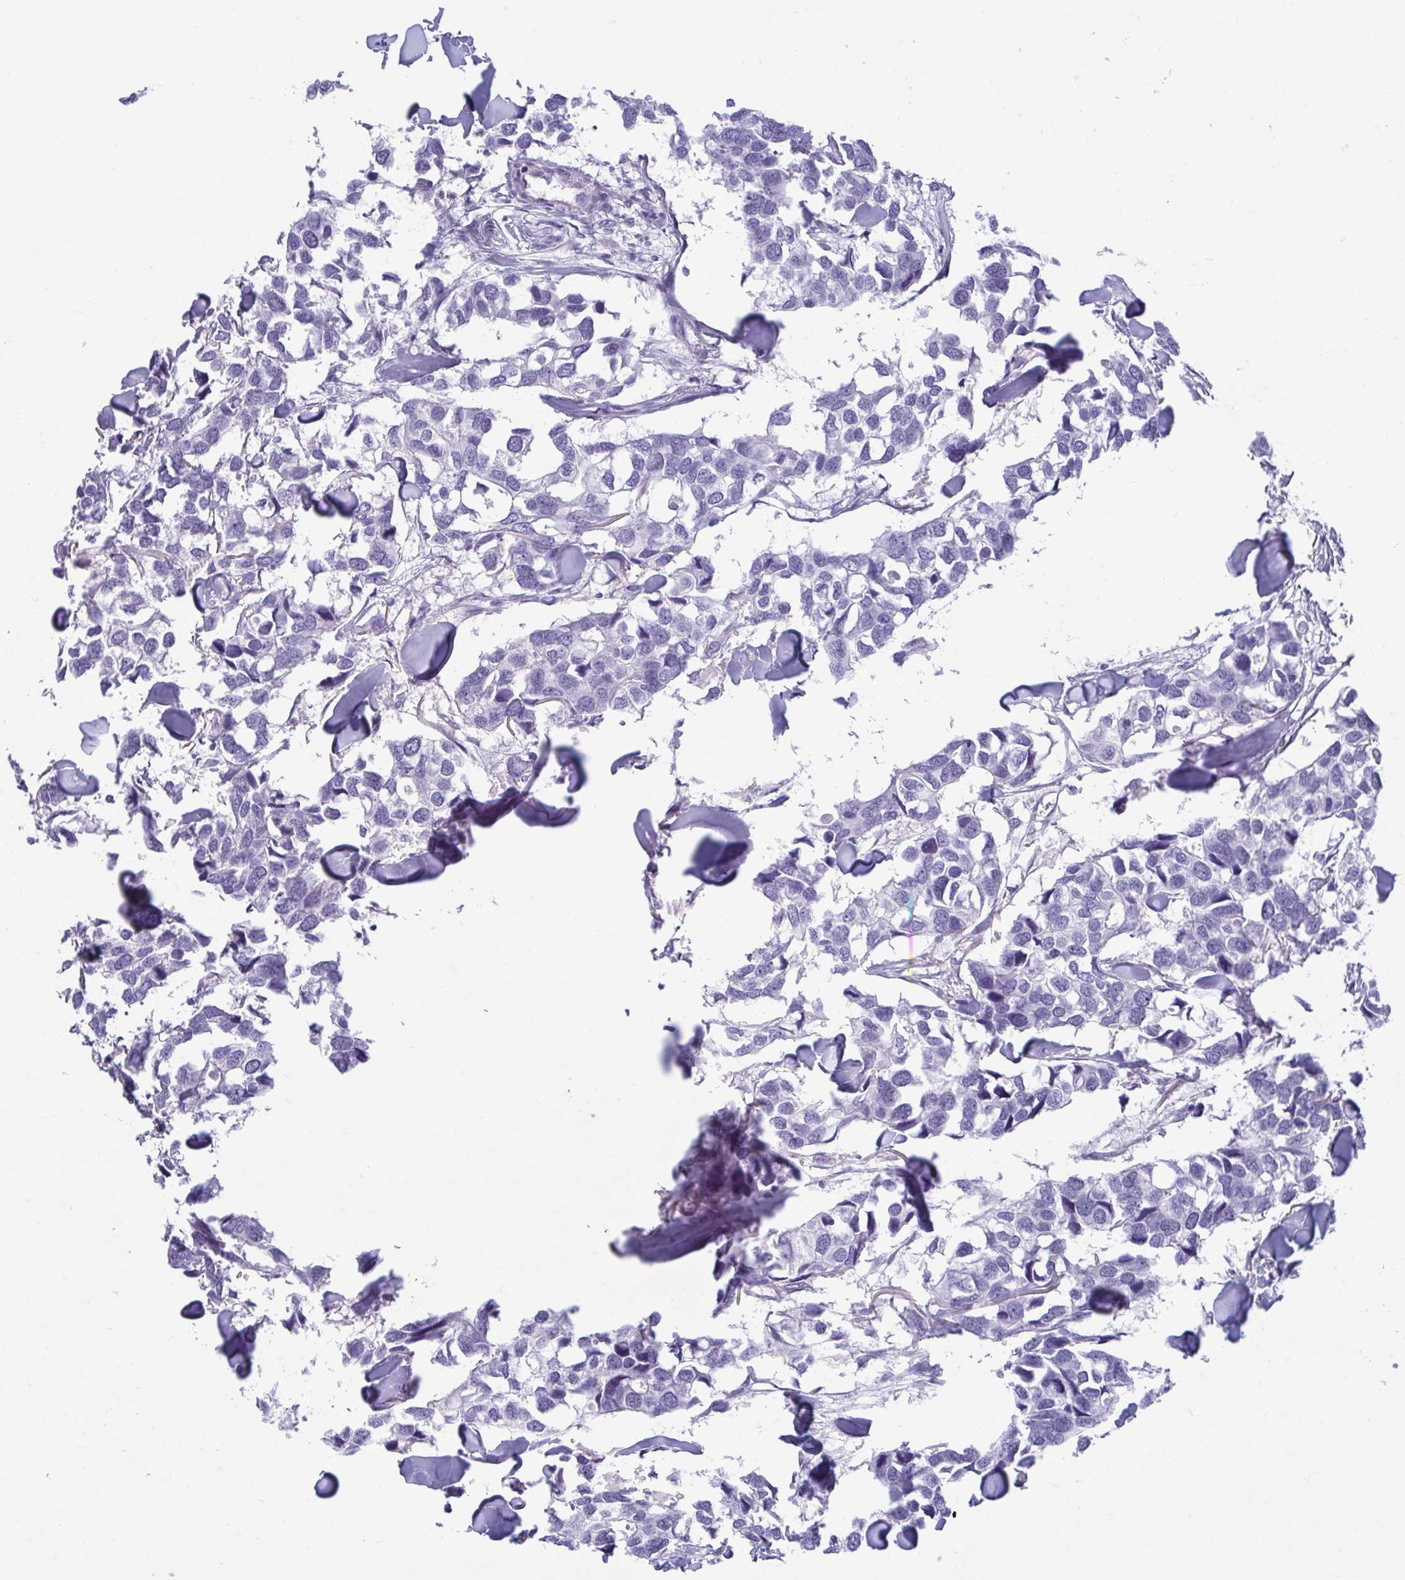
{"staining": {"intensity": "negative", "quantity": "none", "location": "none"}, "tissue": "breast cancer", "cell_type": "Tumor cells", "image_type": "cancer", "snomed": [{"axis": "morphology", "description": "Duct carcinoma"}, {"axis": "topography", "description": "Breast"}], "caption": "Immunohistochemistry of human breast infiltrating ductal carcinoma exhibits no positivity in tumor cells.", "gene": "MORC4", "patient": {"sex": "female", "age": 83}}